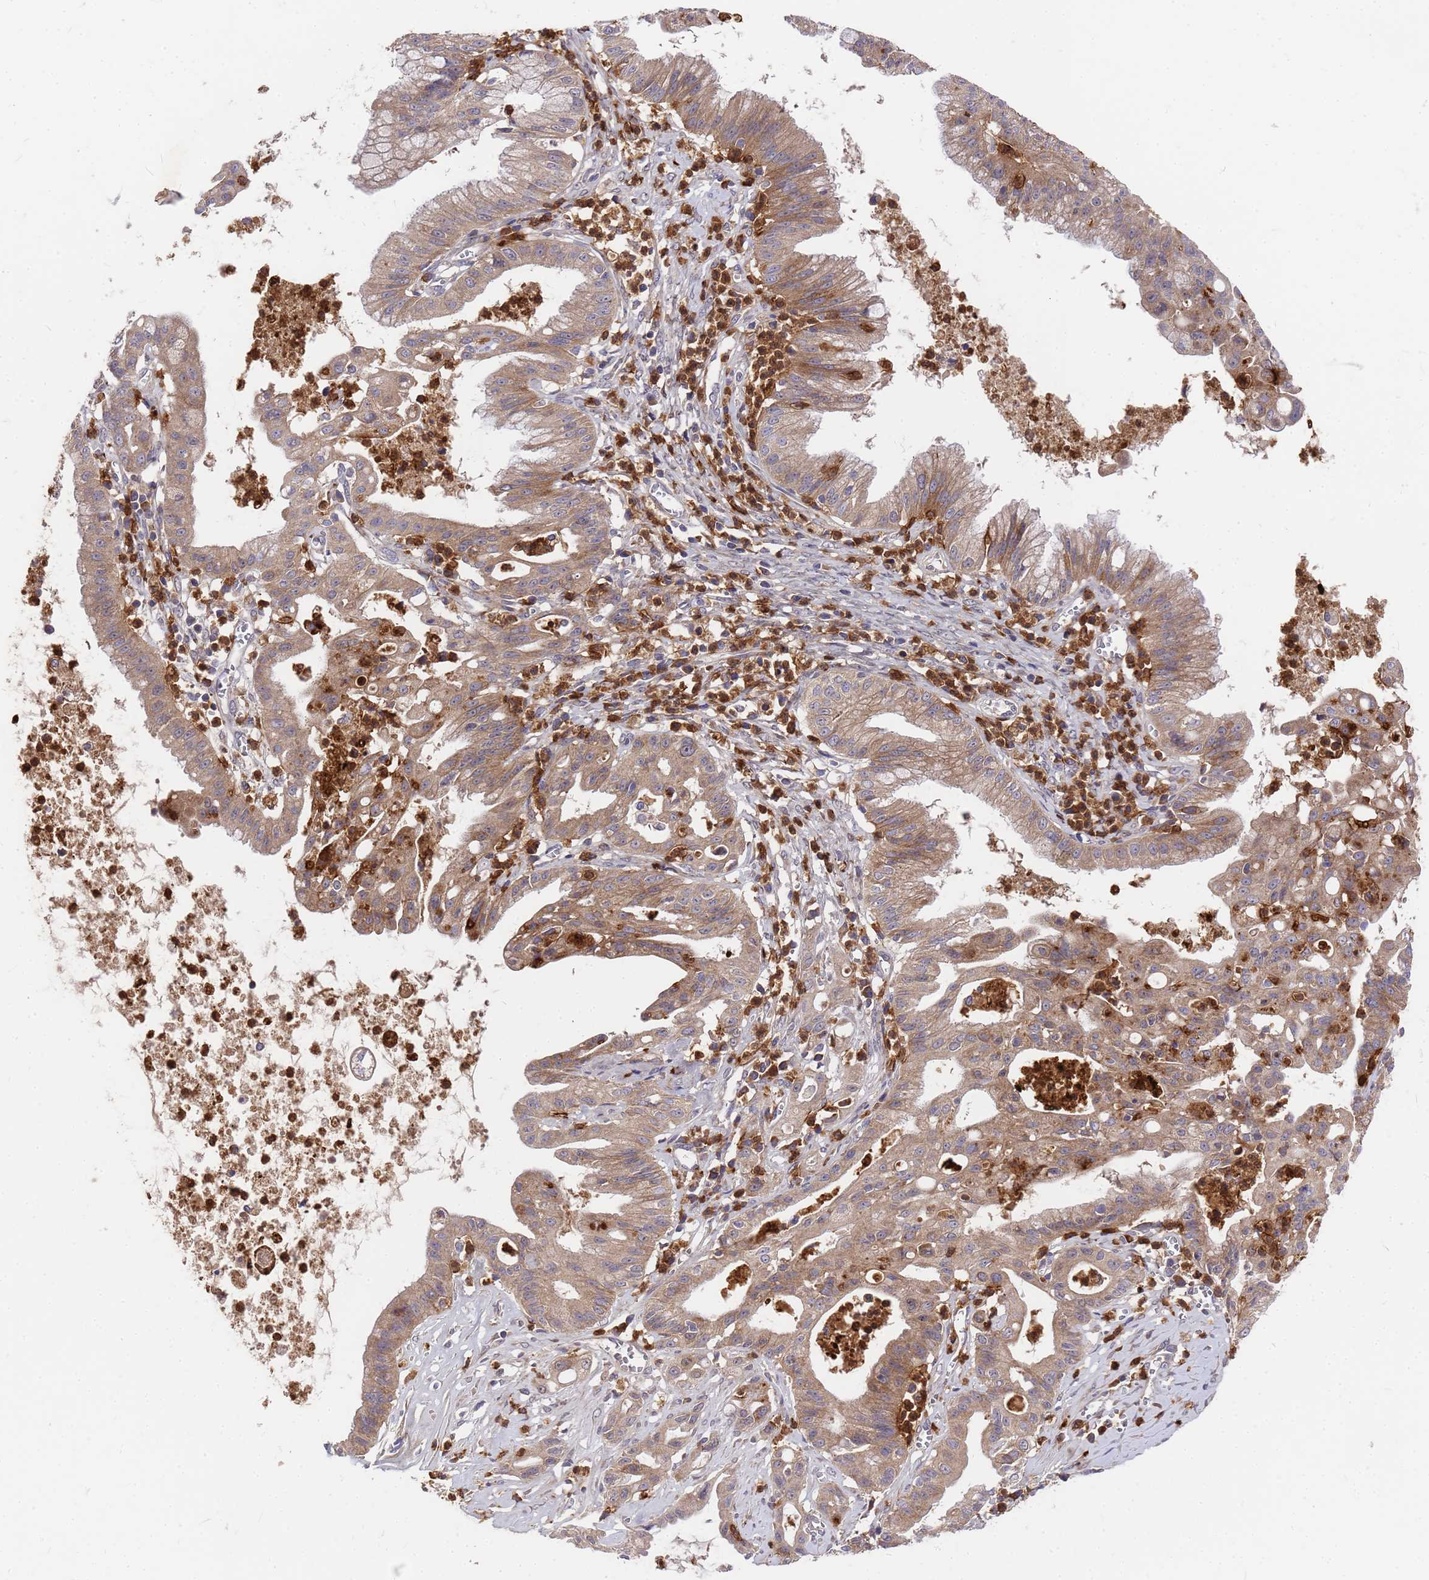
{"staining": {"intensity": "moderate", "quantity": ">75%", "location": "cytoplasmic/membranous"}, "tissue": "ovarian cancer", "cell_type": "Tumor cells", "image_type": "cancer", "snomed": [{"axis": "morphology", "description": "Cystadenocarcinoma, mucinous, NOS"}, {"axis": "topography", "description": "Ovary"}], "caption": "Brown immunohistochemical staining in ovarian cancer exhibits moderate cytoplasmic/membranous staining in approximately >75% of tumor cells.", "gene": "ZNF717", "patient": {"sex": "female", "age": 70}}